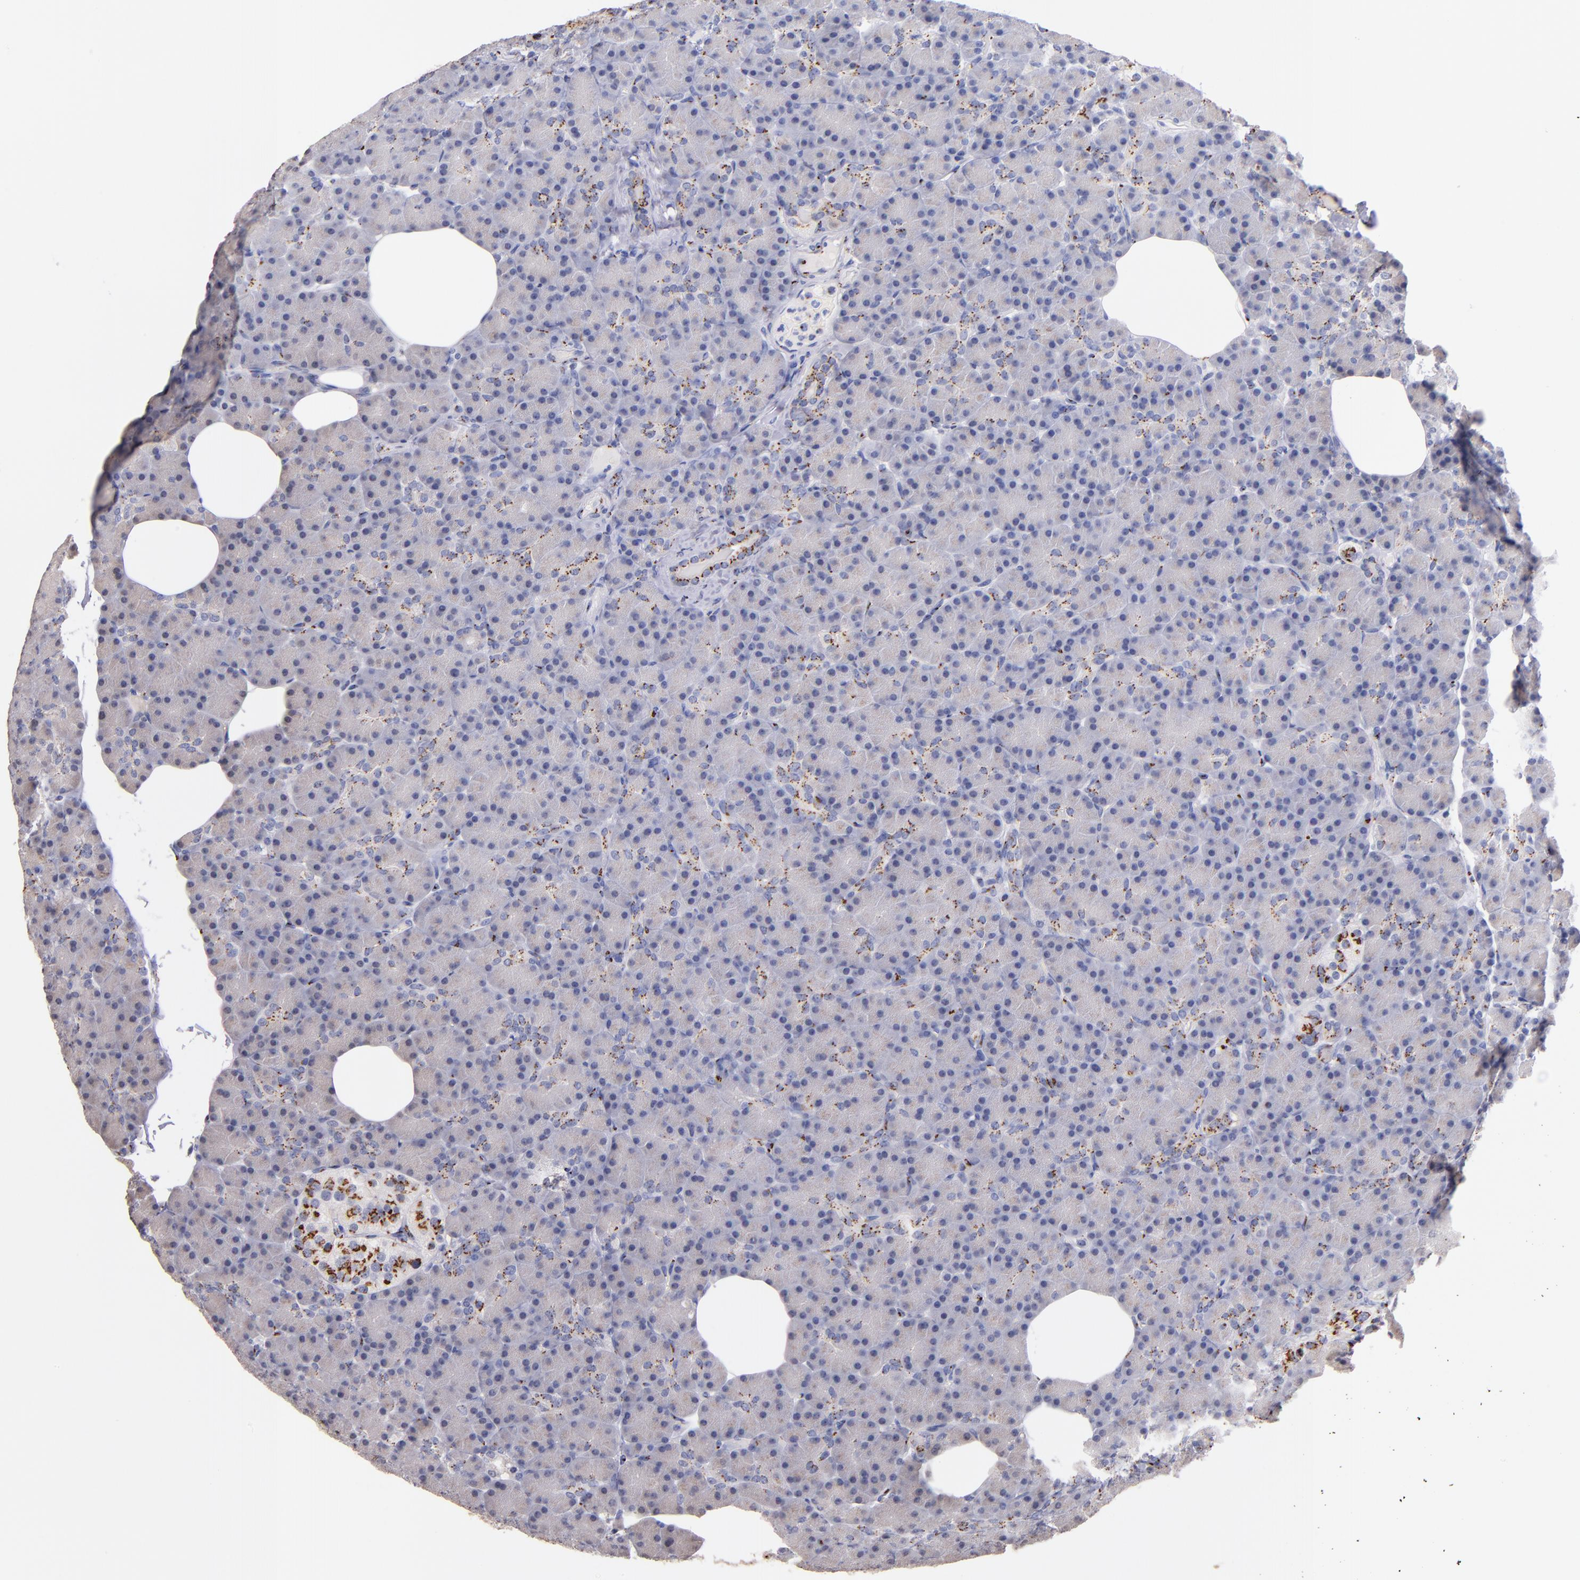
{"staining": {"intensity": "weak", "quantity": "25%-75%", "location": "cytoplasmic/membranous"}, "tissue": "pancreas", "cell_type": "Exocrine glandular cells", "image_type": "normal", "snomed": [{"axis": "morphology", "description": "Normal tissue, NOS"}, {"axis": "topography", "description": "Pancreas"}], "caption": "Immunohistochemistry (IHC) image of benign pancreas: human pancreas stained using immunohistochemistry (IHC) shows low levels of weak protein expression localized specifically in the cytoplasmic/membranous of exocrine glandular cells, appearing as a cytoplasmic/membranous brown color.", "gene": "GOLIM4", "patient": {"sex": "female", "age": 43}}